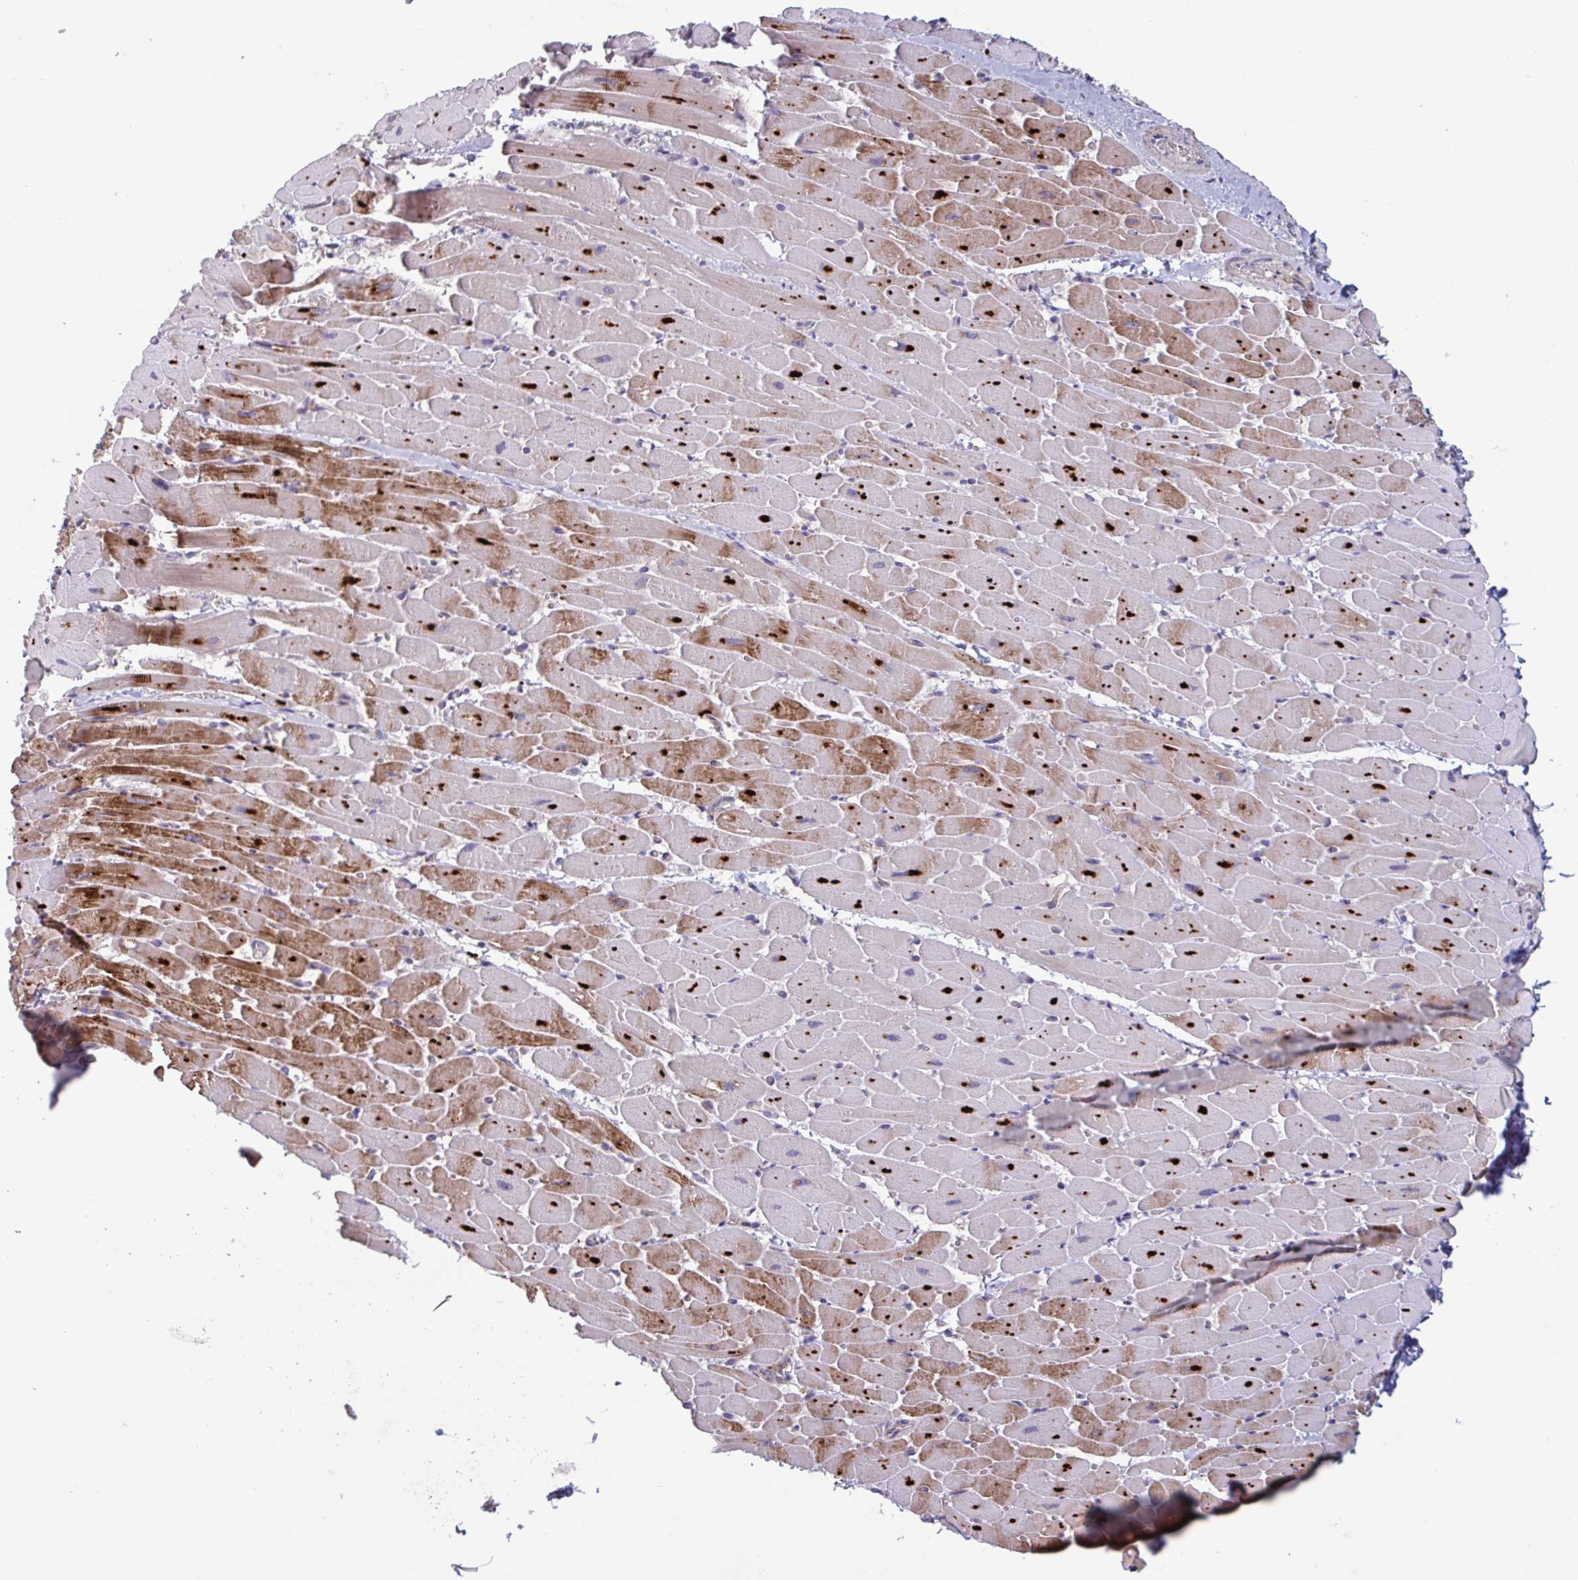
{"staining": {"intensity": "strong", "quantity": "25%-75%", "location": "cytoplasmic/membranous"}, "tissue": "heart muscle", "cell_type": "Cardiomyocytes", "image_type": "normal", "snomed": [{"axis": "morphology", "description": "Normal tissue, NOS"}, {"axis": "topography", "description": "Heart"}], "caption": "A histopathology image of human heart muscle stained for a protein reveals strong cytoplasmic/membranous brown staining in cardiomyocytes.", "gene": "CD1E", "patient": {"sex": "male", "age": 37}}